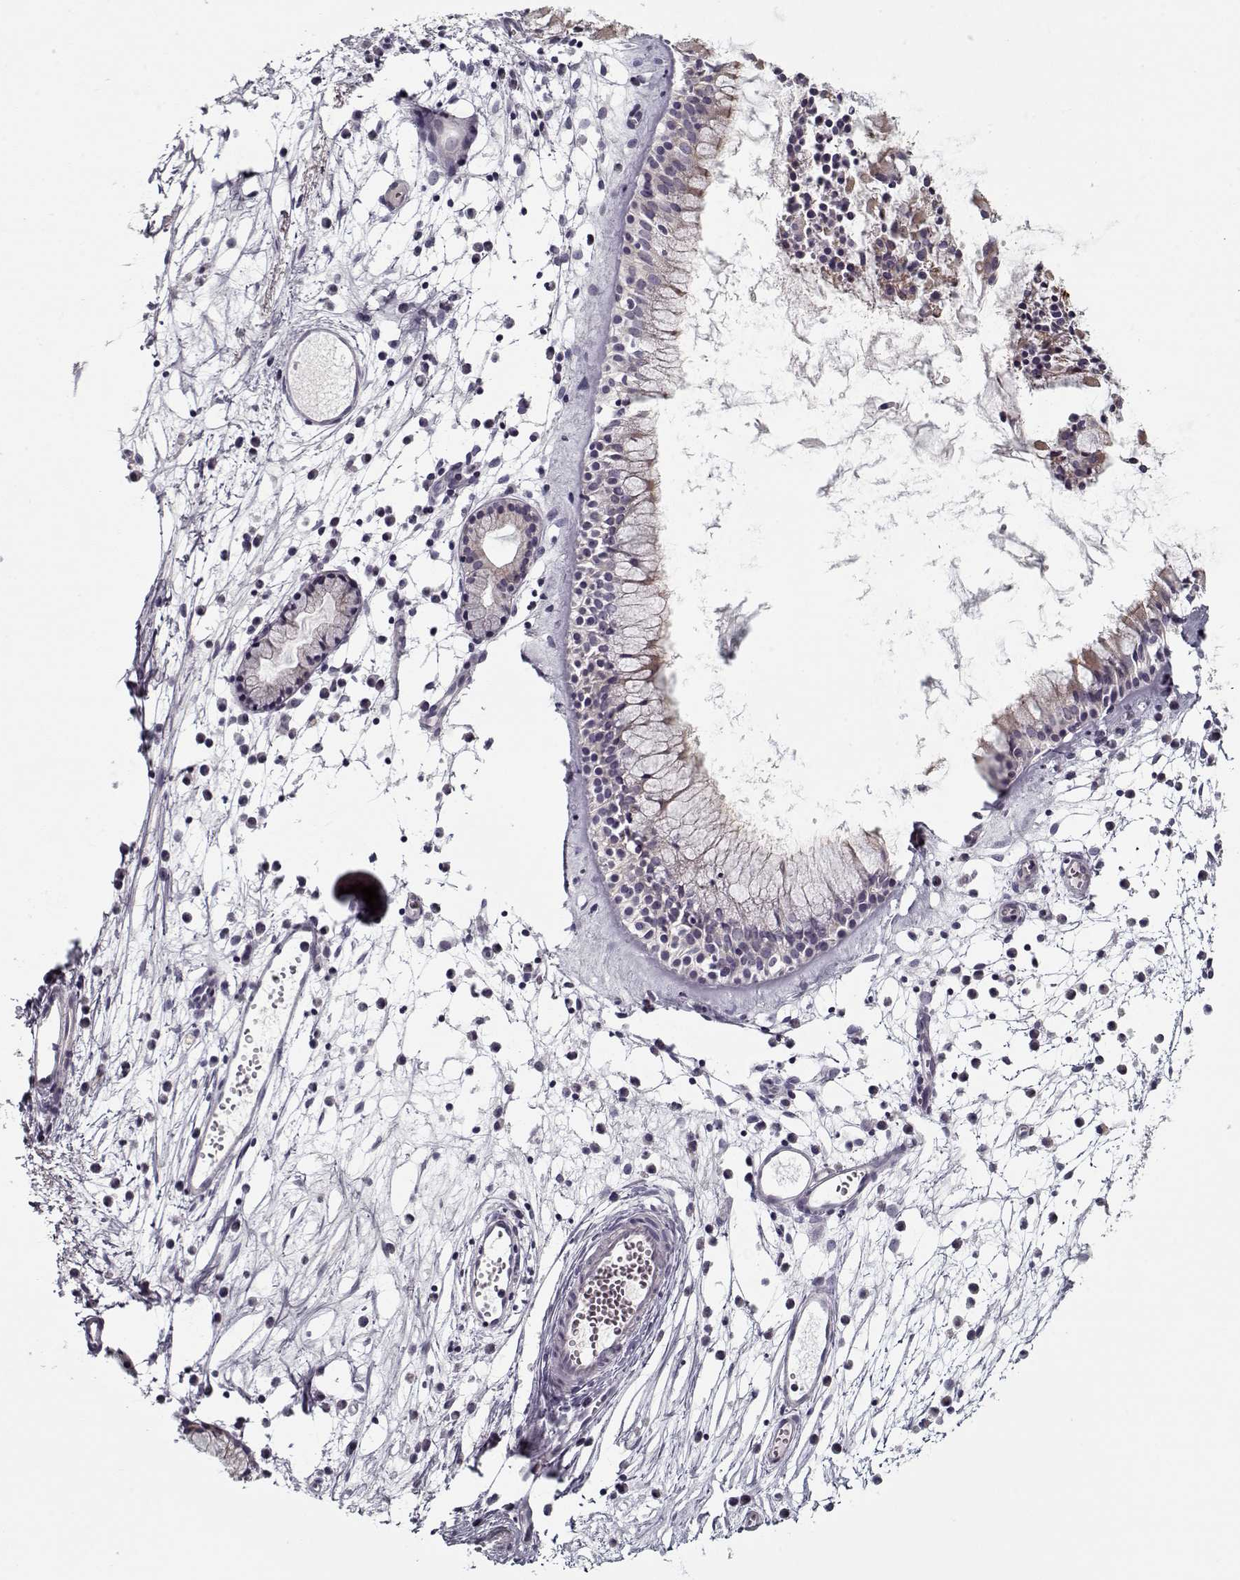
{"staining": {"intensity": "moderate", "quantity": "<25%", "location": "cytoplasmic/membranous"}, "tissue": "nasopharynx", "cell_type": "Respiratory epithelial cells", "image_type": "normal", "snomed": [{"axis": "morphology", "description": "Normal tissue, NOS"}, {"axis": "topography", "description": "Nasopharynx"}], "caption": "Protein analysis of normal nasopharynx shows moderate cytoplasmic/membranous expression in about <25% of respiratory epithelial cells.", "gene": "DDX25", "patient": {"sex": "female", "age": 85}}